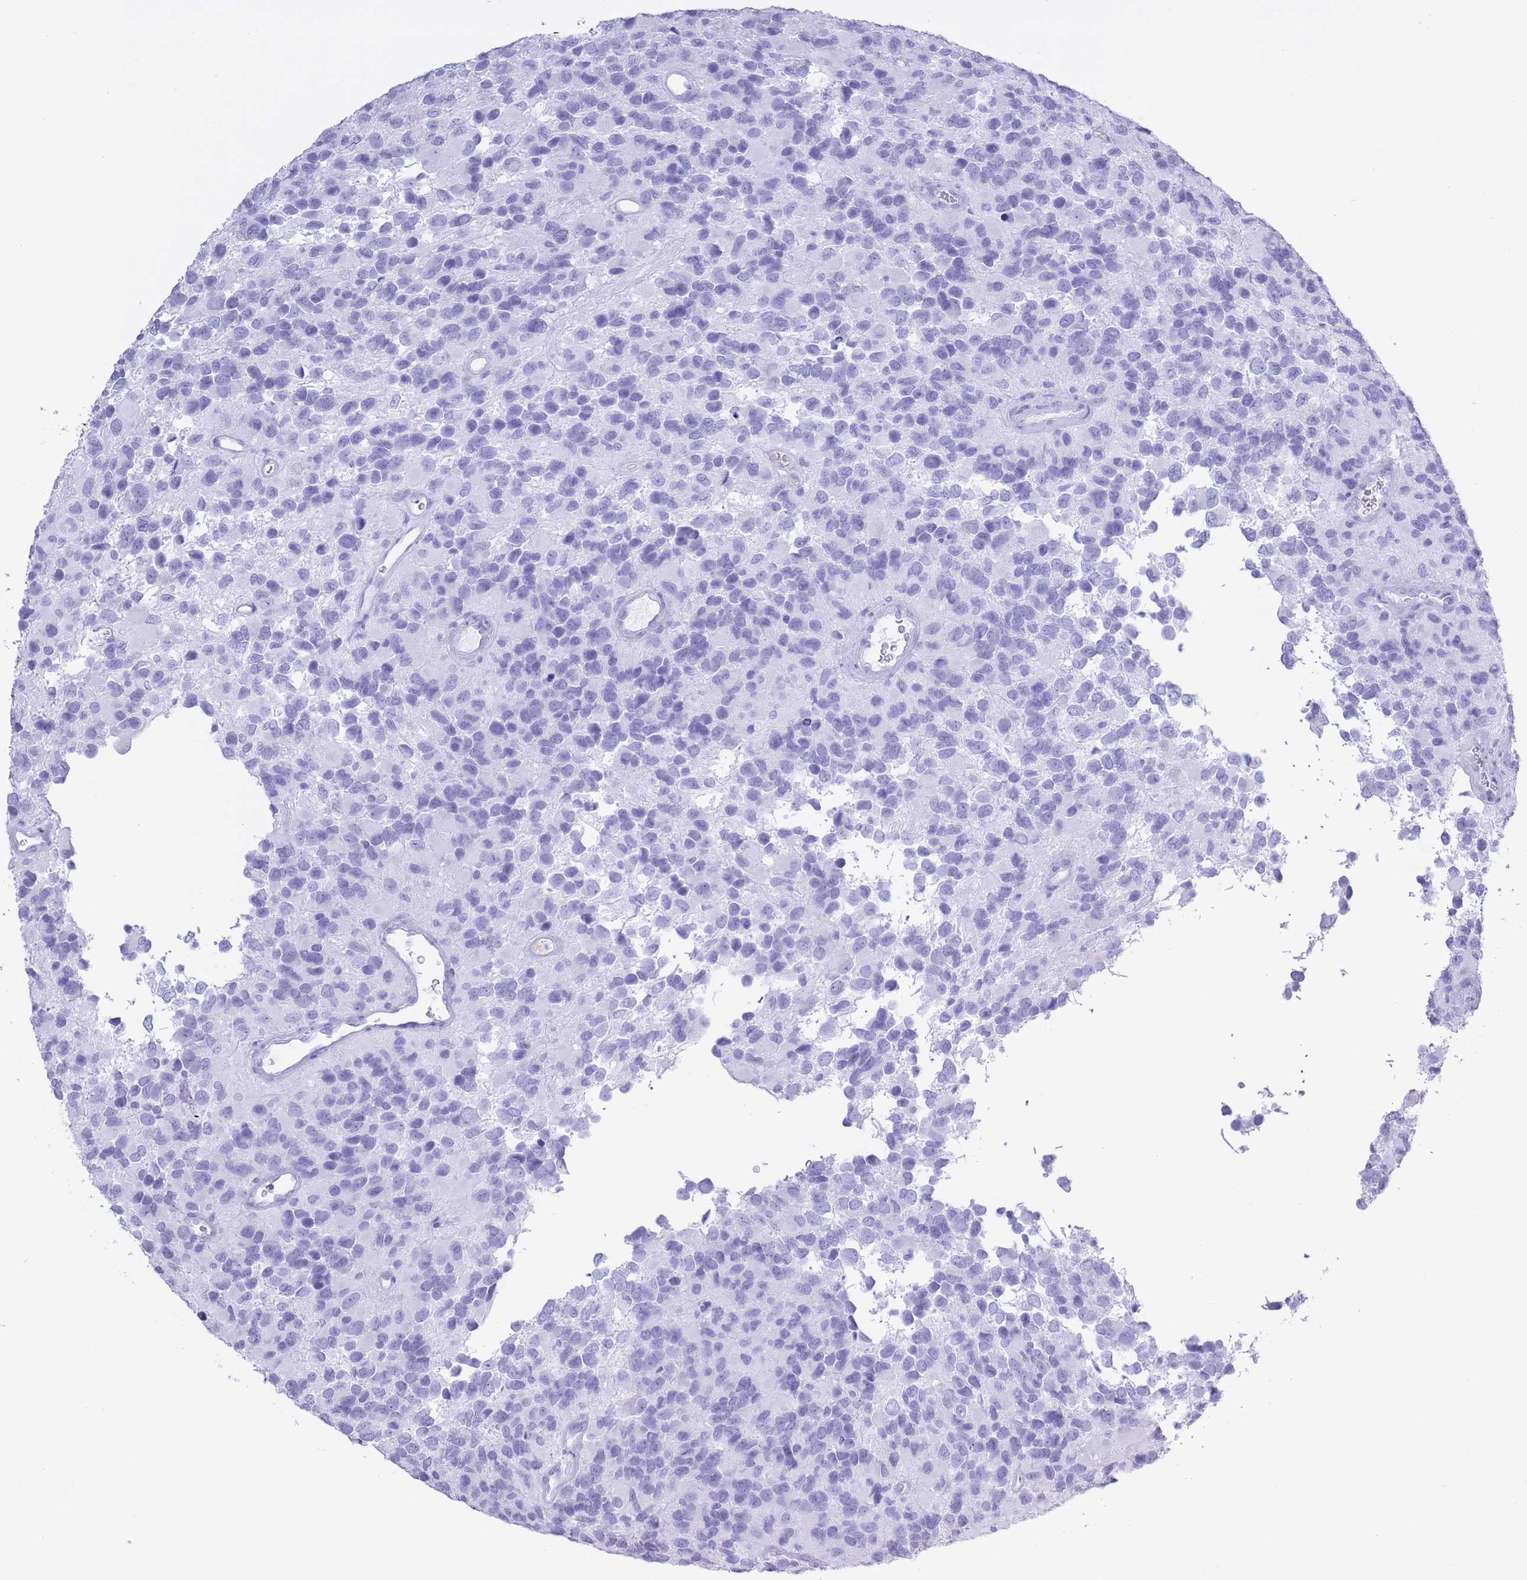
{"staining": {"intensity": "negative", "quantity": "none", "location": "none"}, "tissue": "glioma", "cell_type": "Tumor cells", "image_type": "cancer", "snomed": [{"axis": "morphology", "description": "Glioma, malignant, High grade"}, {"axis": "topography", "description": "Brain"}], "caption": "Immunohistochemistry (IHC) photomicrograph of malignant glioma (high-grade) stained for a protein (brown), which shows no positivity in tumor cells.", "gene": "AP3S2", "patient": {"sex": "male", "age": 77}}